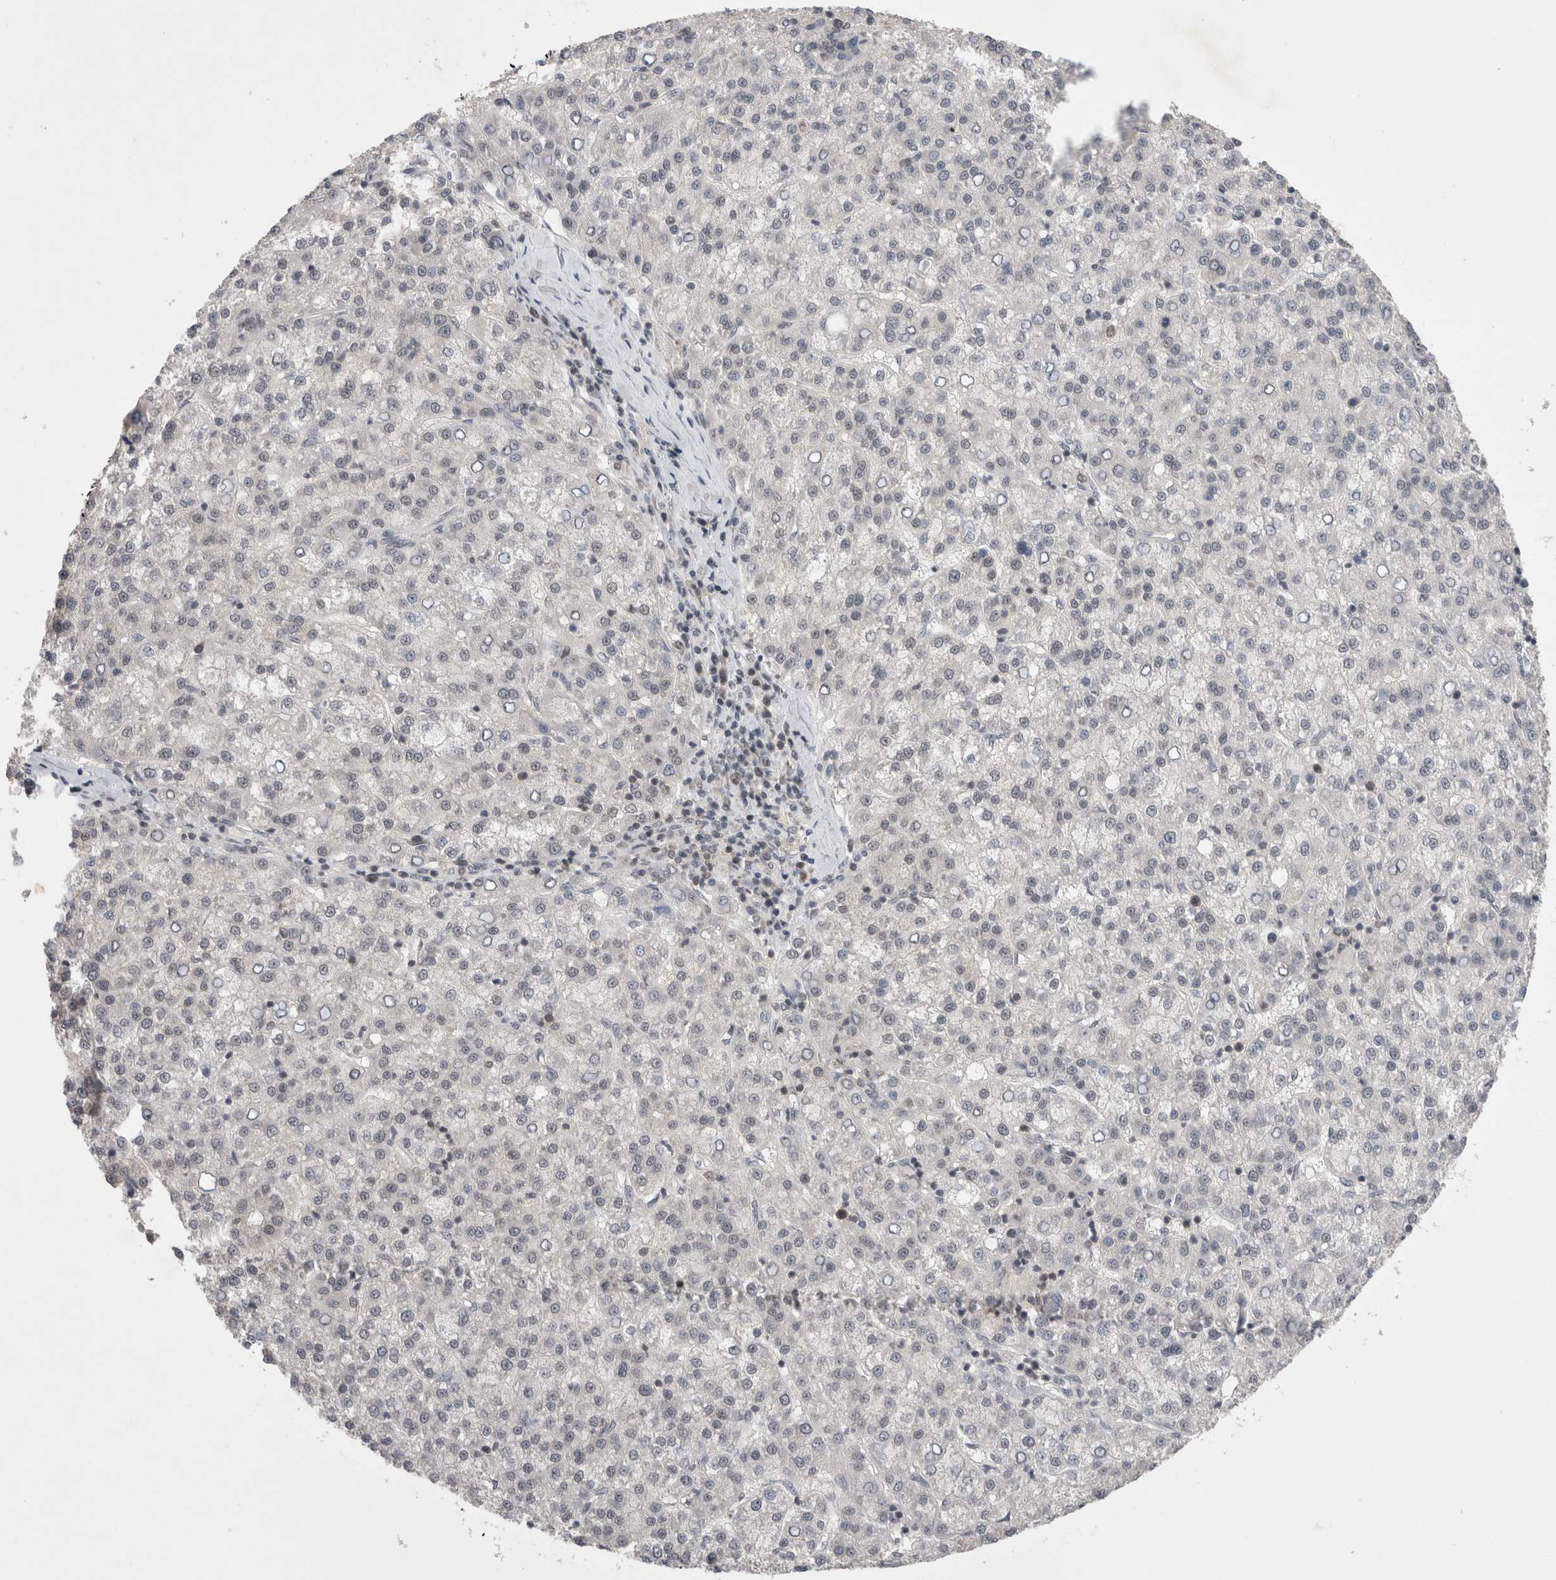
{"staining": {"intensity": "negative", "quantity": "none", "location": "none"}, "tissue": "liver cancer", "cell_type": "Tumor cells", "image_type": "cancer", "snomed": [{"axis": "morphology", "description": "Carcinoma, Hepatocellular, NOS"}, {"axis": "topography", "description": "Liver"}], "caption": "IHC micrograph of human hepatocellular carcinoma (liver) stained for a protein (brown), which reveals no positivity in tumor cells.", "gene": "ZNF341", "patient": {"sex": "female", "age": 58}}